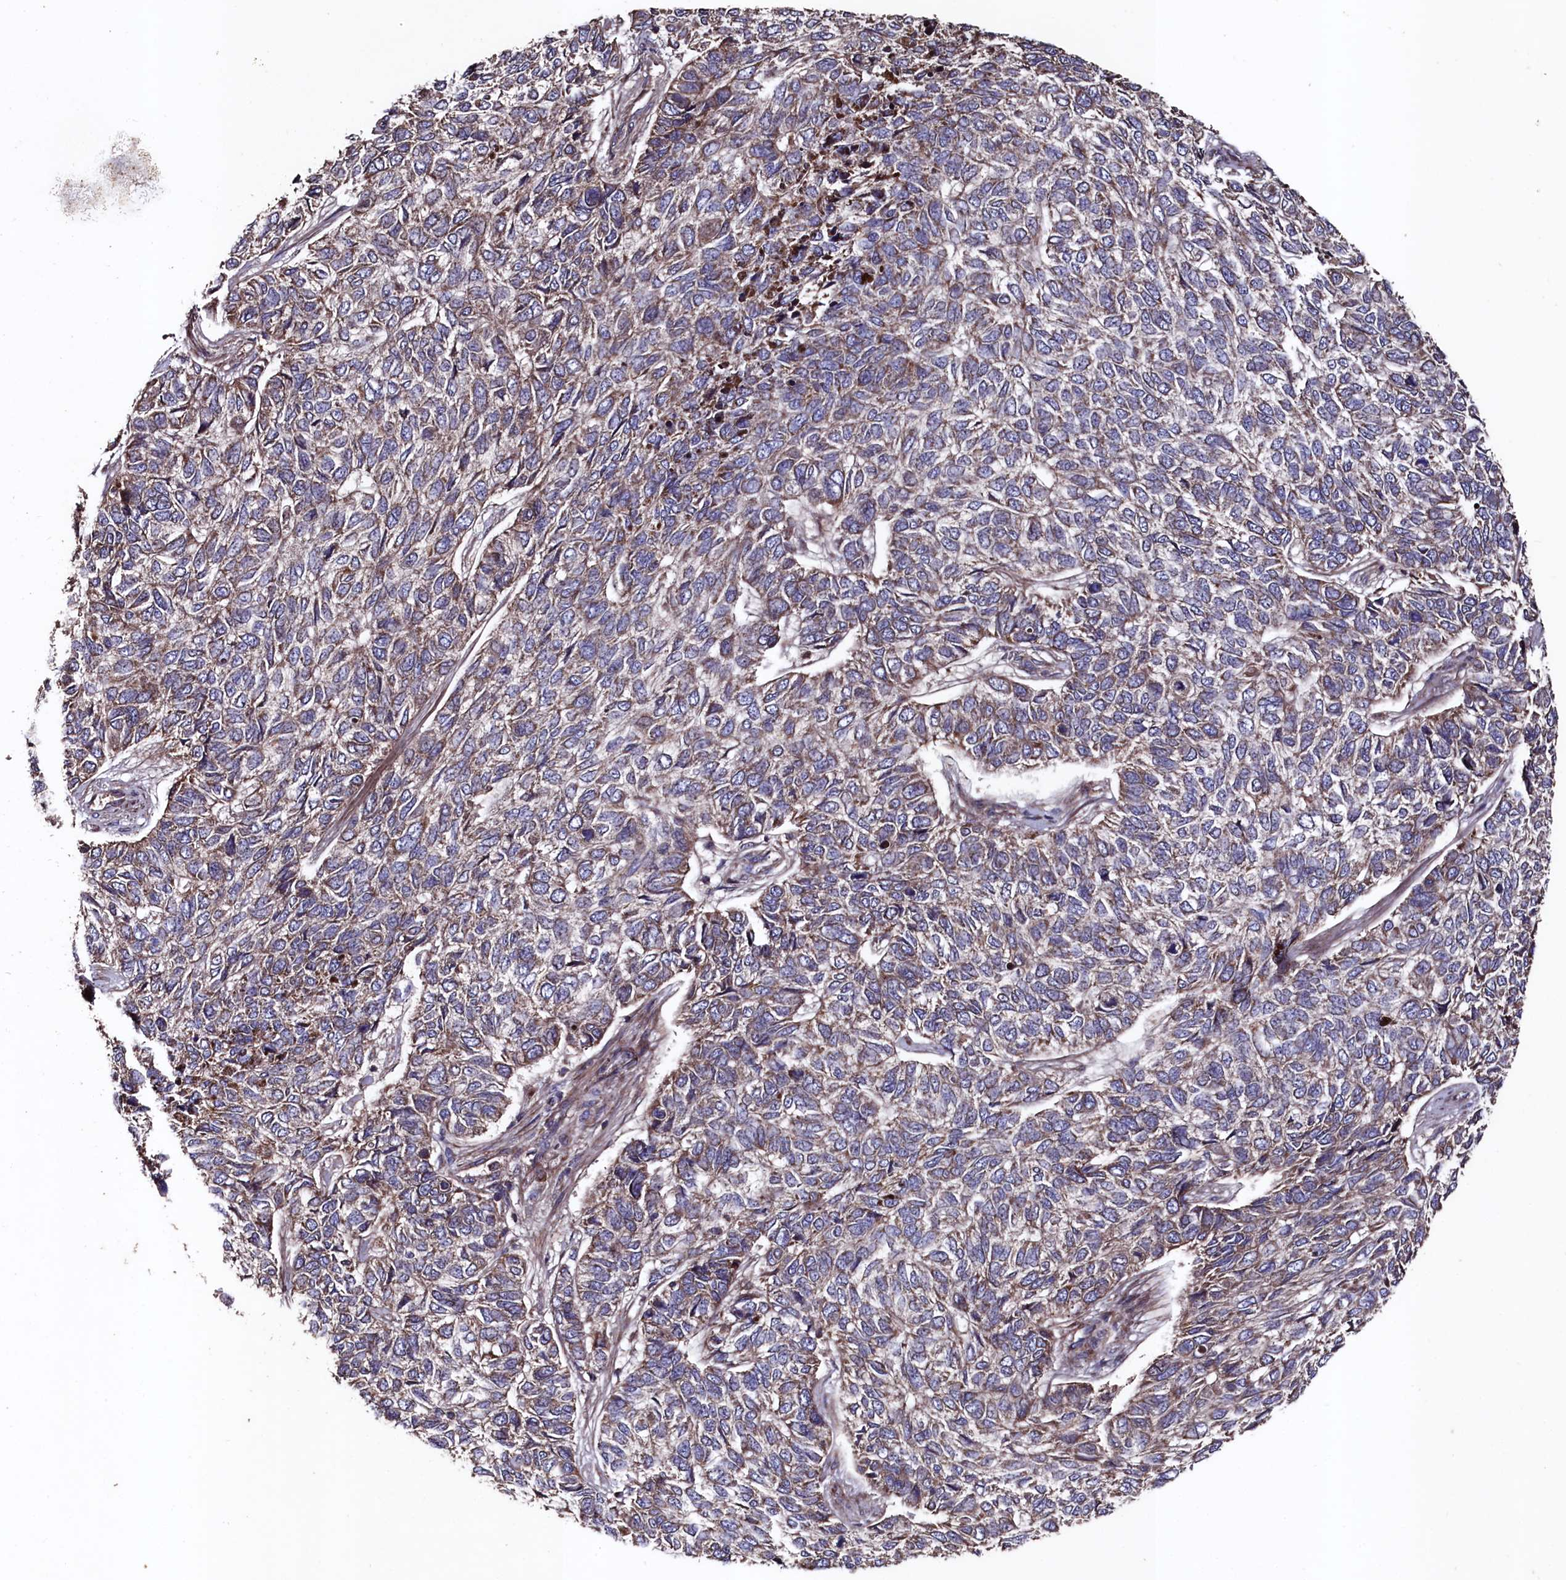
{"staining": {"intensity": "weak", "quantity": "25%-75%", "location": "cytoplasmic/membranous"}, "tissue": "skin cancer", "cell_type": "Tumor cells", "image_type": "cancer", "snomed": [{"axis": "morphology", "description": "Basal cell carcinoma"}, {"axis": "topography", "description": "Skin"}], "caption": "High-magnification brightfield microscopy of skin basal cell carcinoma stained with DAB (brown) and counterstained with hematoxylin (blue). tumor cells exhibit weak cytoplasmic/membranous positivity is seen in approximately25%-75% of cells. The protein is shown in brown color, while the nuclei are stained blue.", "gene": "MYO1H", "patient": {"sex": "female", "age": 65}}